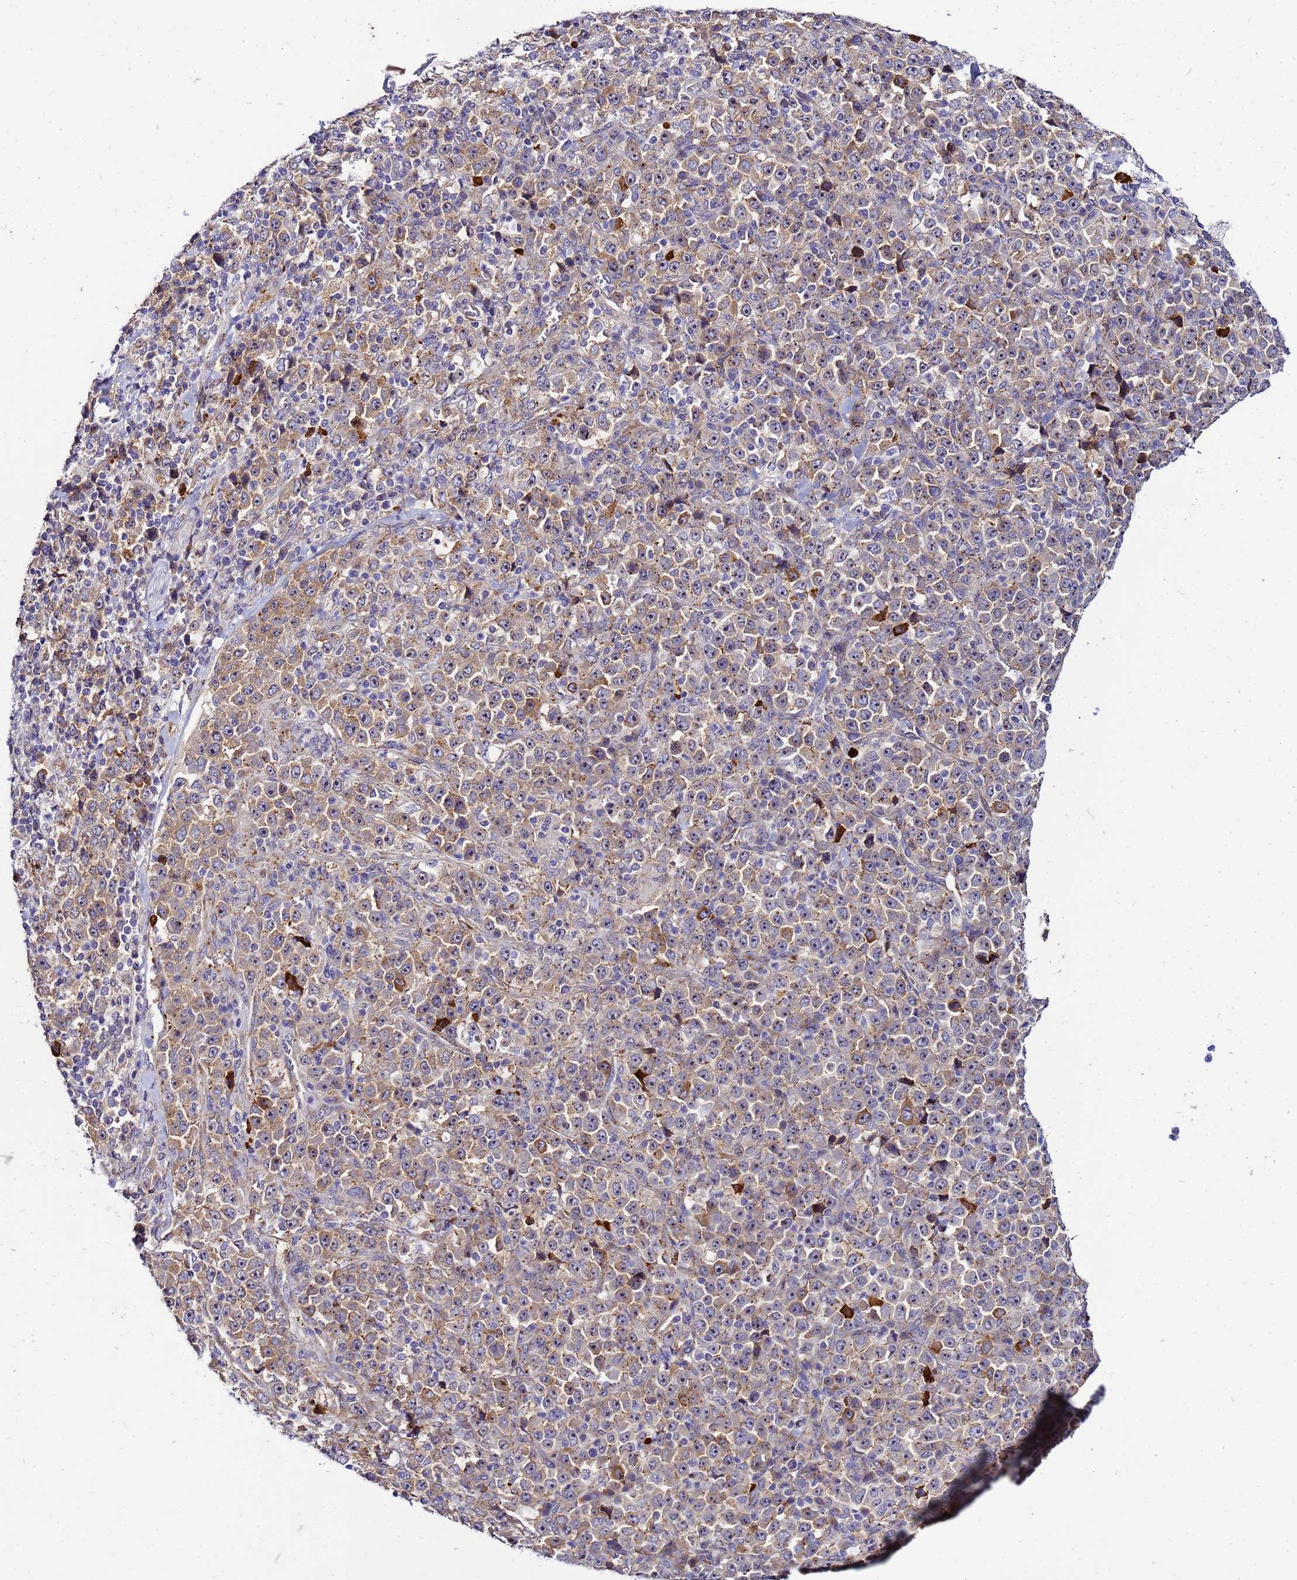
{"staining": {"intensity": "moderate", "quantity": "25%-75%", "location": "cytoplasmic/membranous"}, "tissue": "stomach cancer", "cell_type": "Tumor cells", "image_type": "cancer", "snomed": [{"axis": "morphology", "description": "Normal tissue, NOS"}, {"axis": "morphology", "description": "Adenocarcinoma, NOS"}, {"axis": "topography", "description": "Stomach, upper"}, {"axis": "topography", "description": "Stomach"}], "caption": "A high-resolution micrograph shows immunohistochemistry staining of stomach cancer, which shows moderate cytoplasmic/membranous positivity in about 25%-75% of tumor cells.", "gene": "NOL8", "patient": {"sex": "male", "age": 59}}